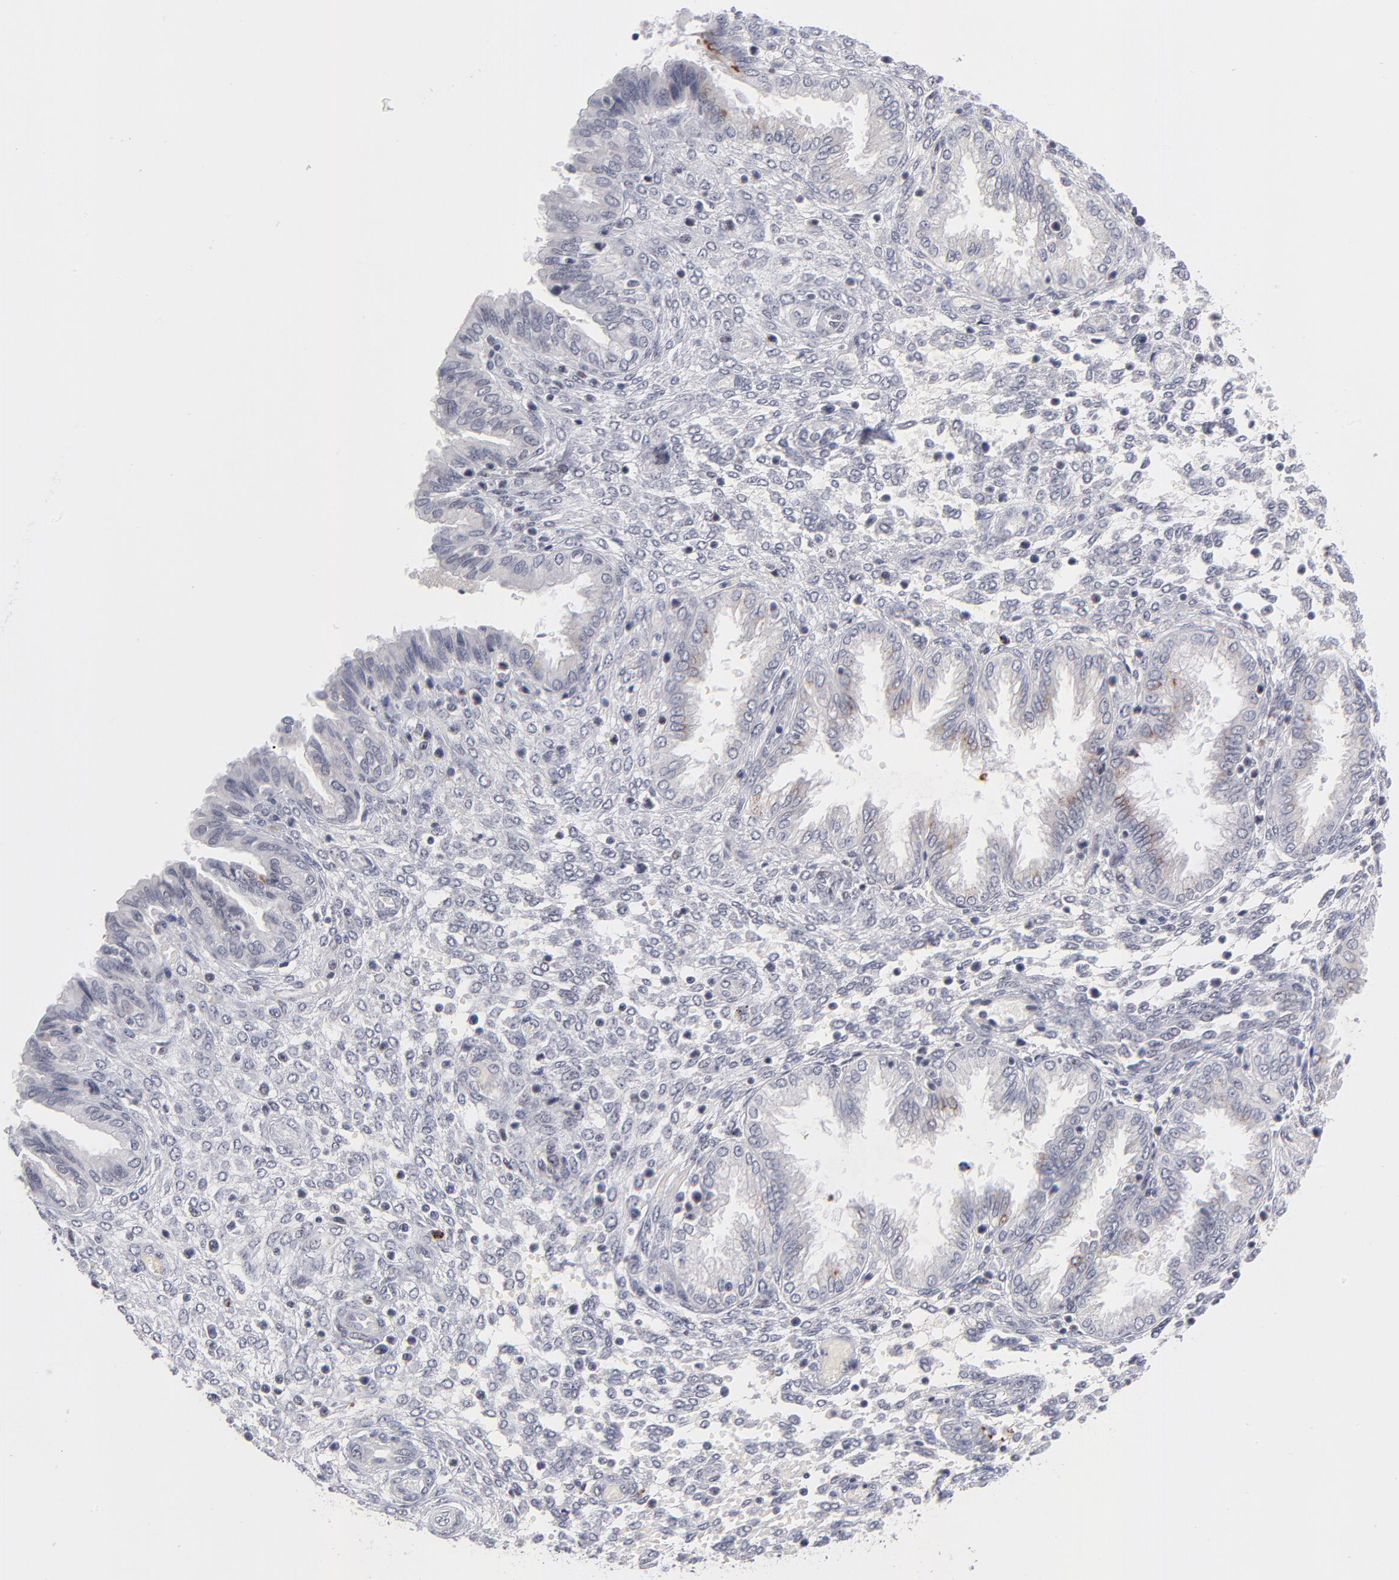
{"staining": {"intensity": "negative", "quantity": "none", "location": "none"}, "tissue": "endometrium", "cell_type": "Cells in endometrial stroma", "image_type": "normal", "snomed": [{"axis": "morphology", "description": "Normal tissue, NOS"}, {"axis": "topography", "description": "Endometrium"}], "caption": "Cells in endometrial stroma are negative for protein expression in benign human endometrium. Nuclei are stained in blue.", "gene": "PARP1", "patient": {"sex": "female", "age": 33}}